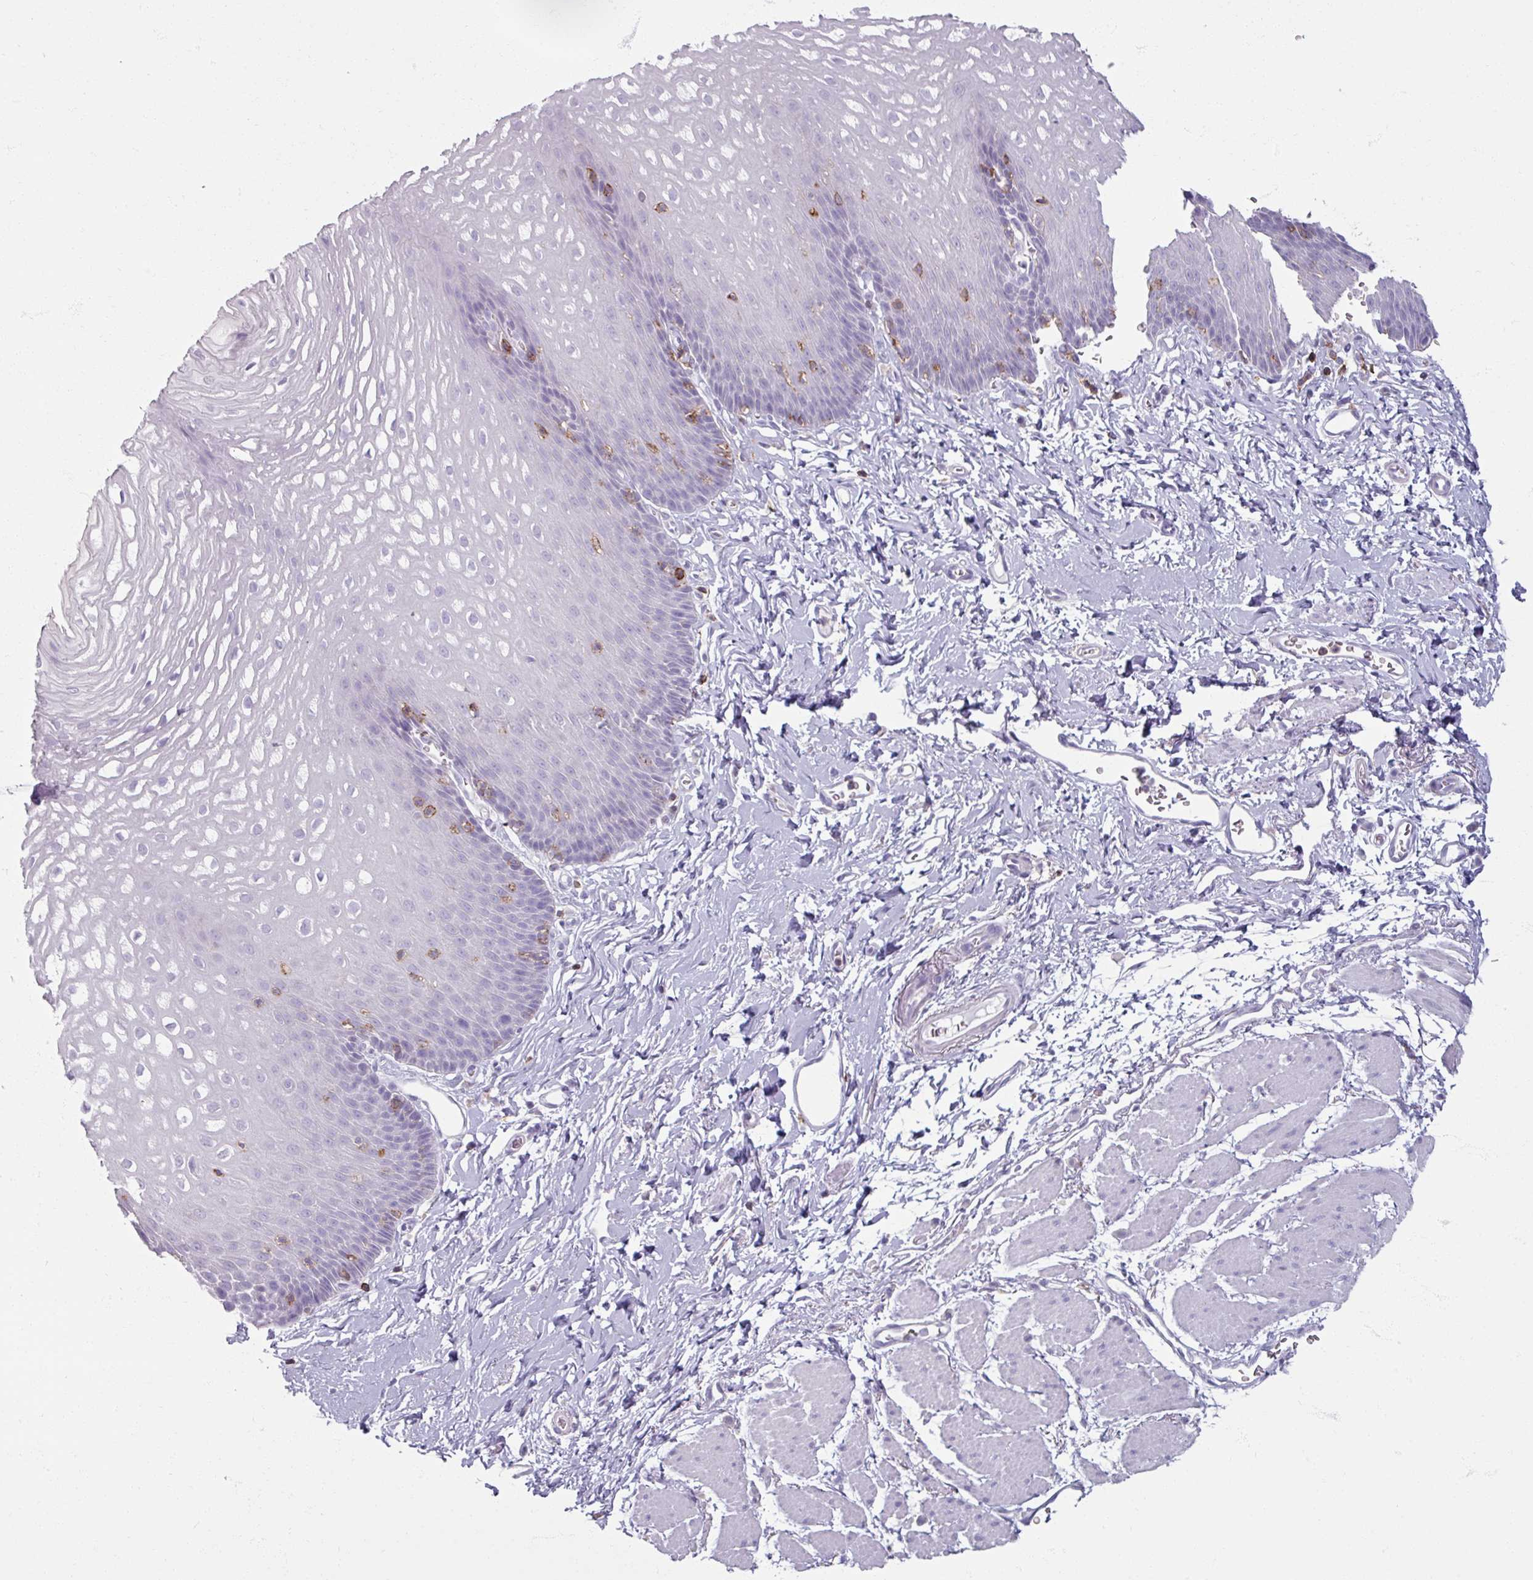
{"staining": {"intensity": "negative", "quantity": "none", "location": "none"}, "tissue": "esophagus", "cell_type": "Squamous epithelial cells", "image_type": "normal", "snomed": [{"axis": "morphology", "description": "Normal tissue, NOS"}, {"axis": "topography", "description": "Esophagus"}], "caption": "An immunohistochemistry (IHC) micrograph of unremarkable esophagus is shown. There is no staining in squamous epithelial cells of esophagus.", "gene": "PTPRC", "patient": {"sex": "male", "age": 70}}